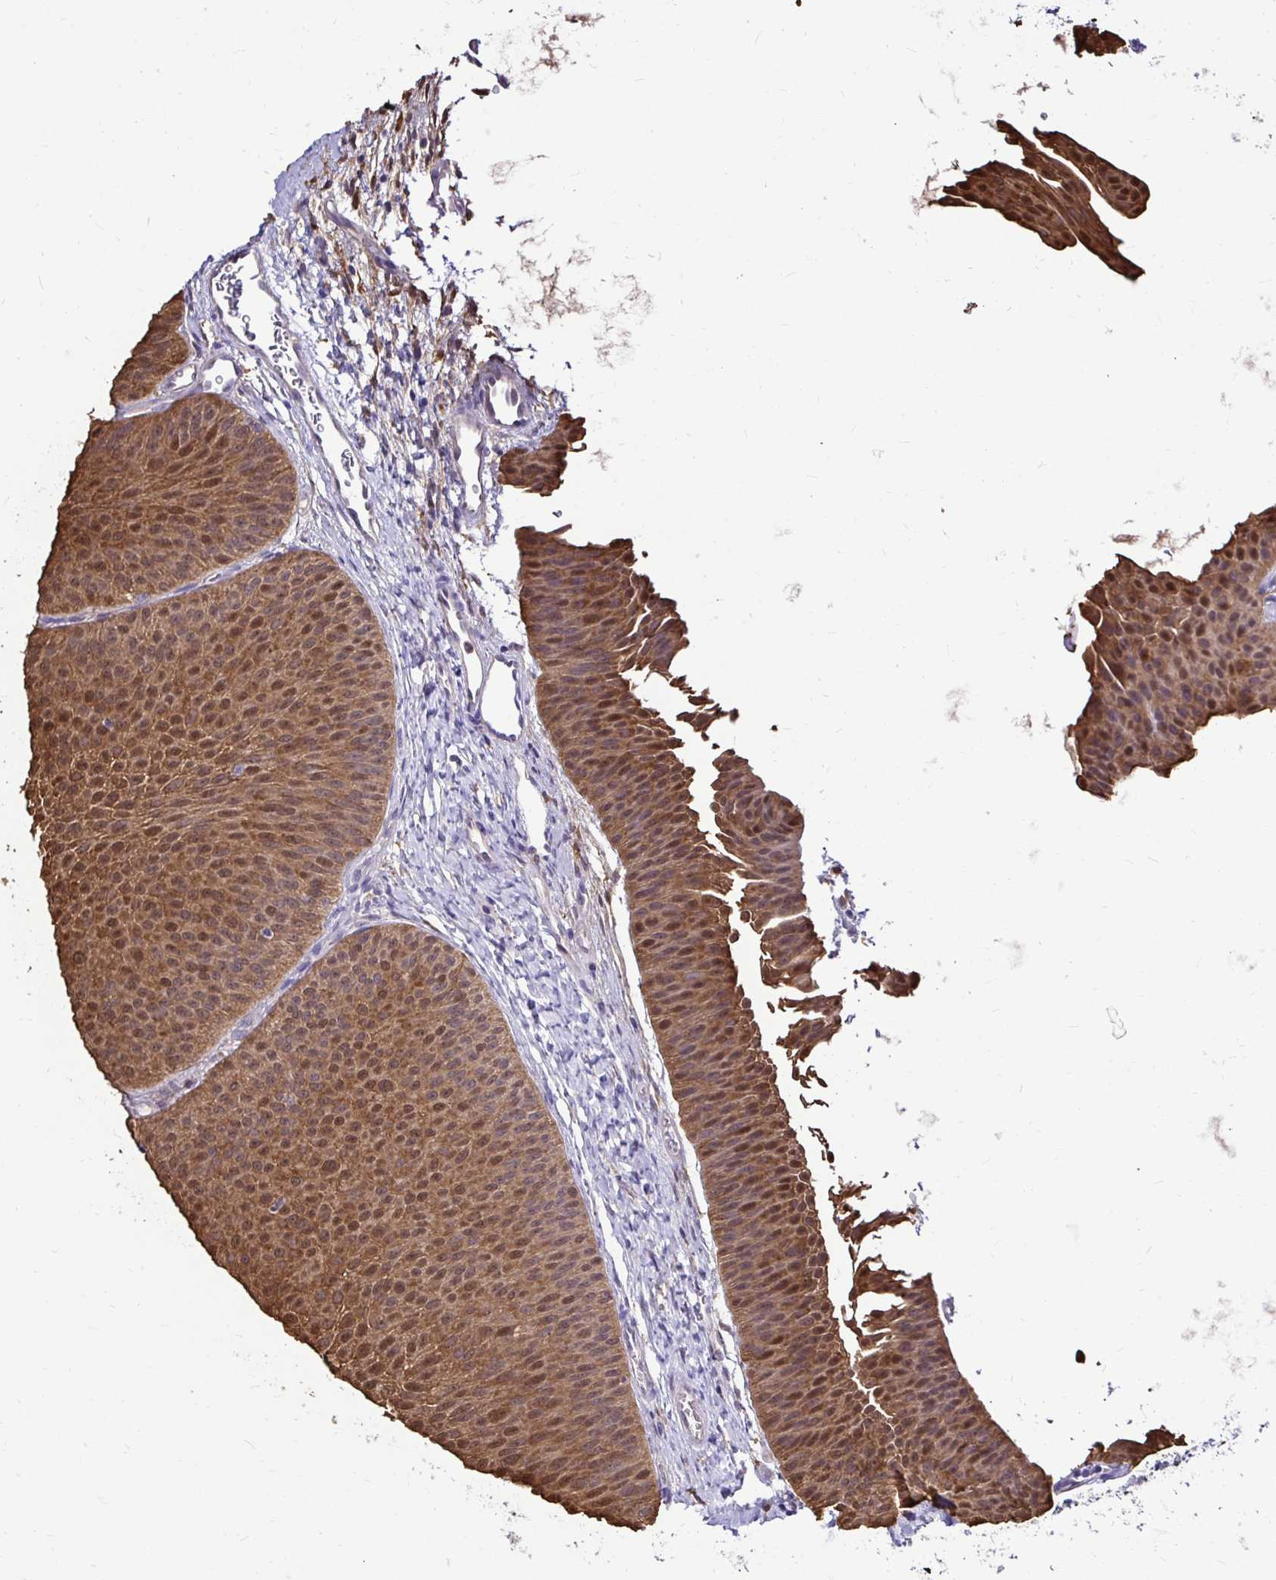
{"staining": {"intensity": "moderate", "quantity": ">75%", "location": "cytoplasmic/membranous,nuclear"}, "tissue": "urothelial cancer", "cell_type": "Tumor cells", "image_type": "cancer", "snomed": [{"axis": "morphology", "description": "Urothelial carcinoma, Low grade"}, {"axis": "topography", "description": "Urinary bladder"}], "caption": "DAB (3,3'-diaminobenzidine) immunohistochemical staining of human urothelial cancer demonstrates moderate cytoplasmic/membranous and nuclear protein positivity in approximately >75% of tumor cells.", "gene": "IDH1", "patient": {"sex": "female", "age": 60}}